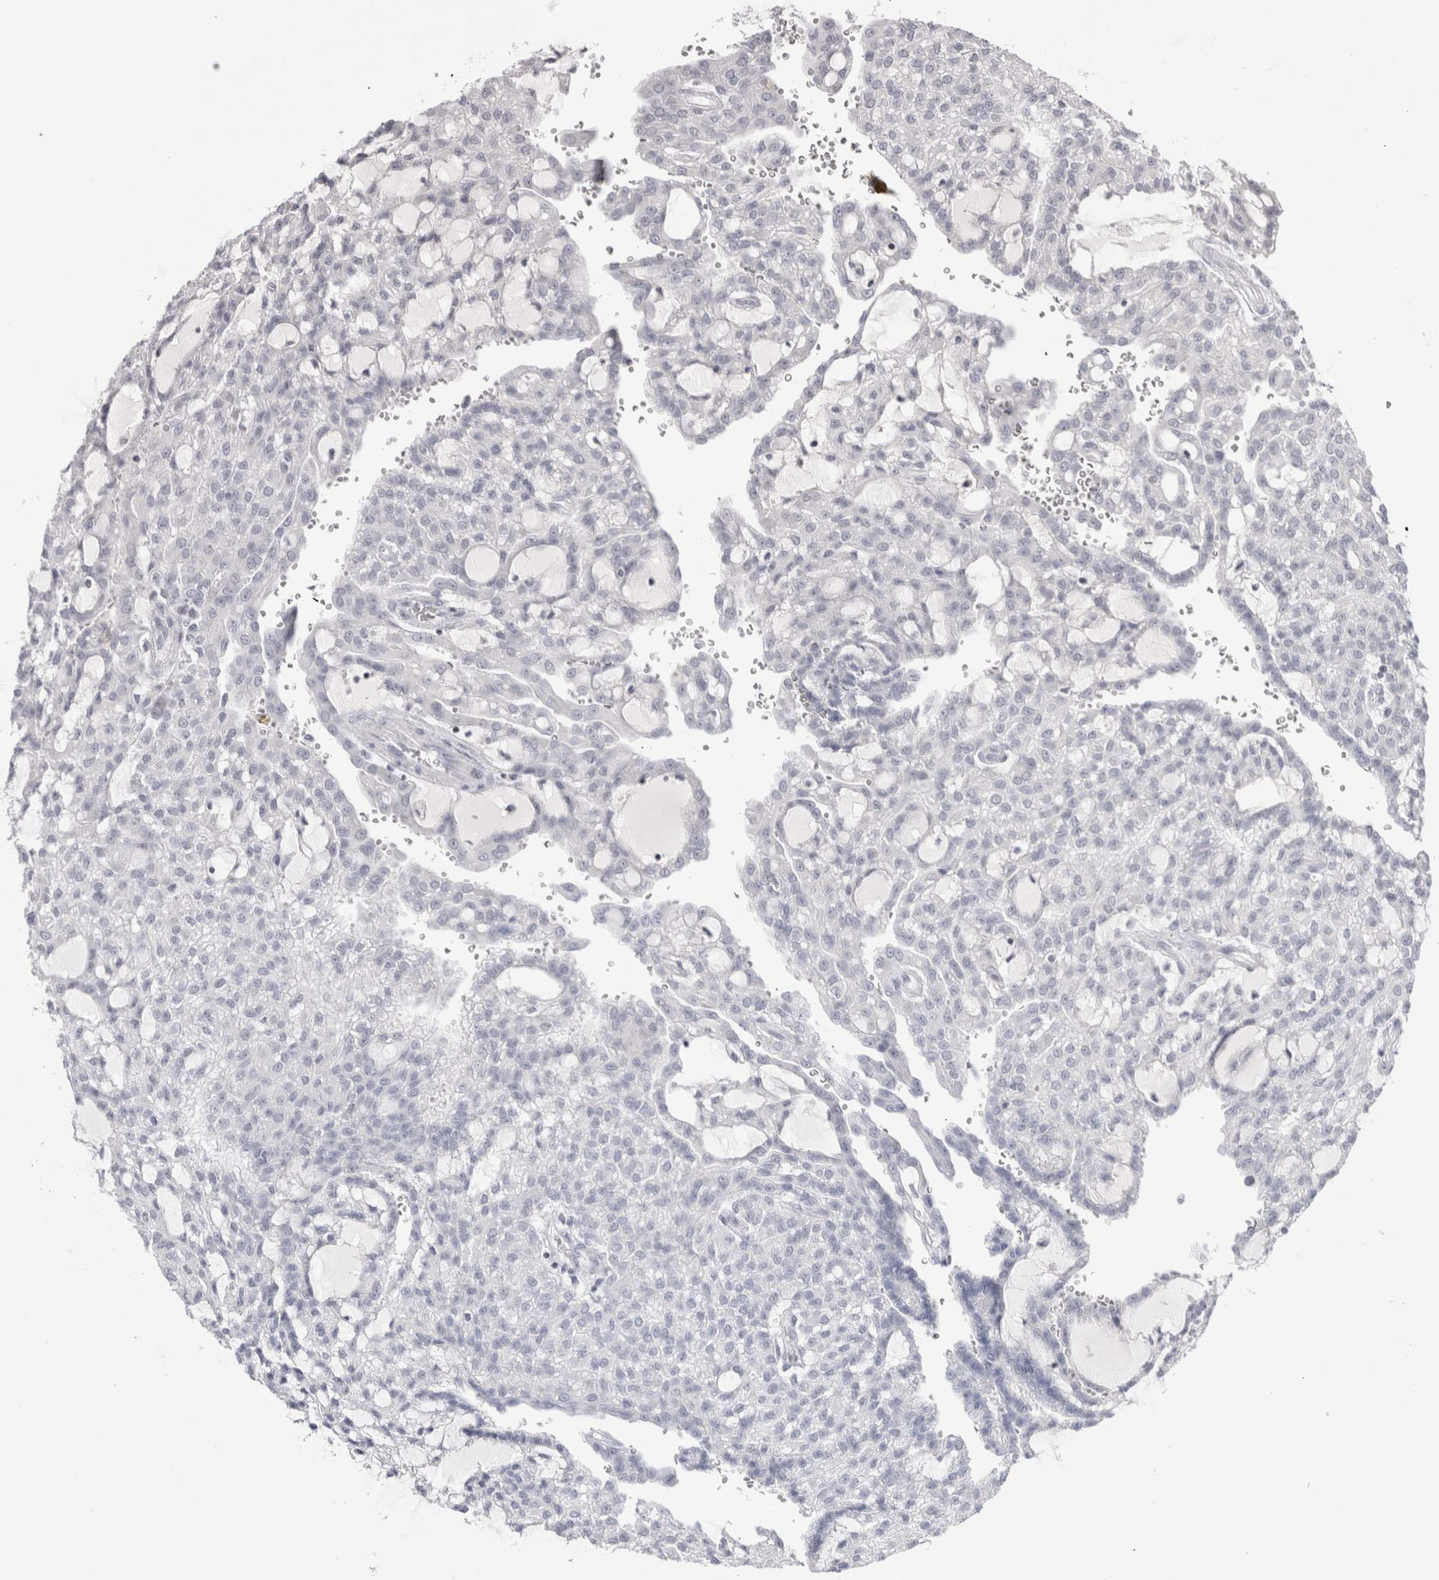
{"staining": {"intensity": "negative", "quantity": "none", "location": "none"}, "tissue": "renal cancer", "cell_type": "Tumor cells", "image_type": "cancer", "snomed": [{"axis": "morphology", "description": "Adenocarcinoma, NOS"}, {"axis": "topography", "description": "Kidney"}], "caption": "A high-resolution histopathology image shows immunohistochemistry (IHC) staining of renal adenocarcinoma, which reveals no significant staining in tumor cells.", "gene": "FNDC8", "patient": {"sex": "male", "age": 63}}